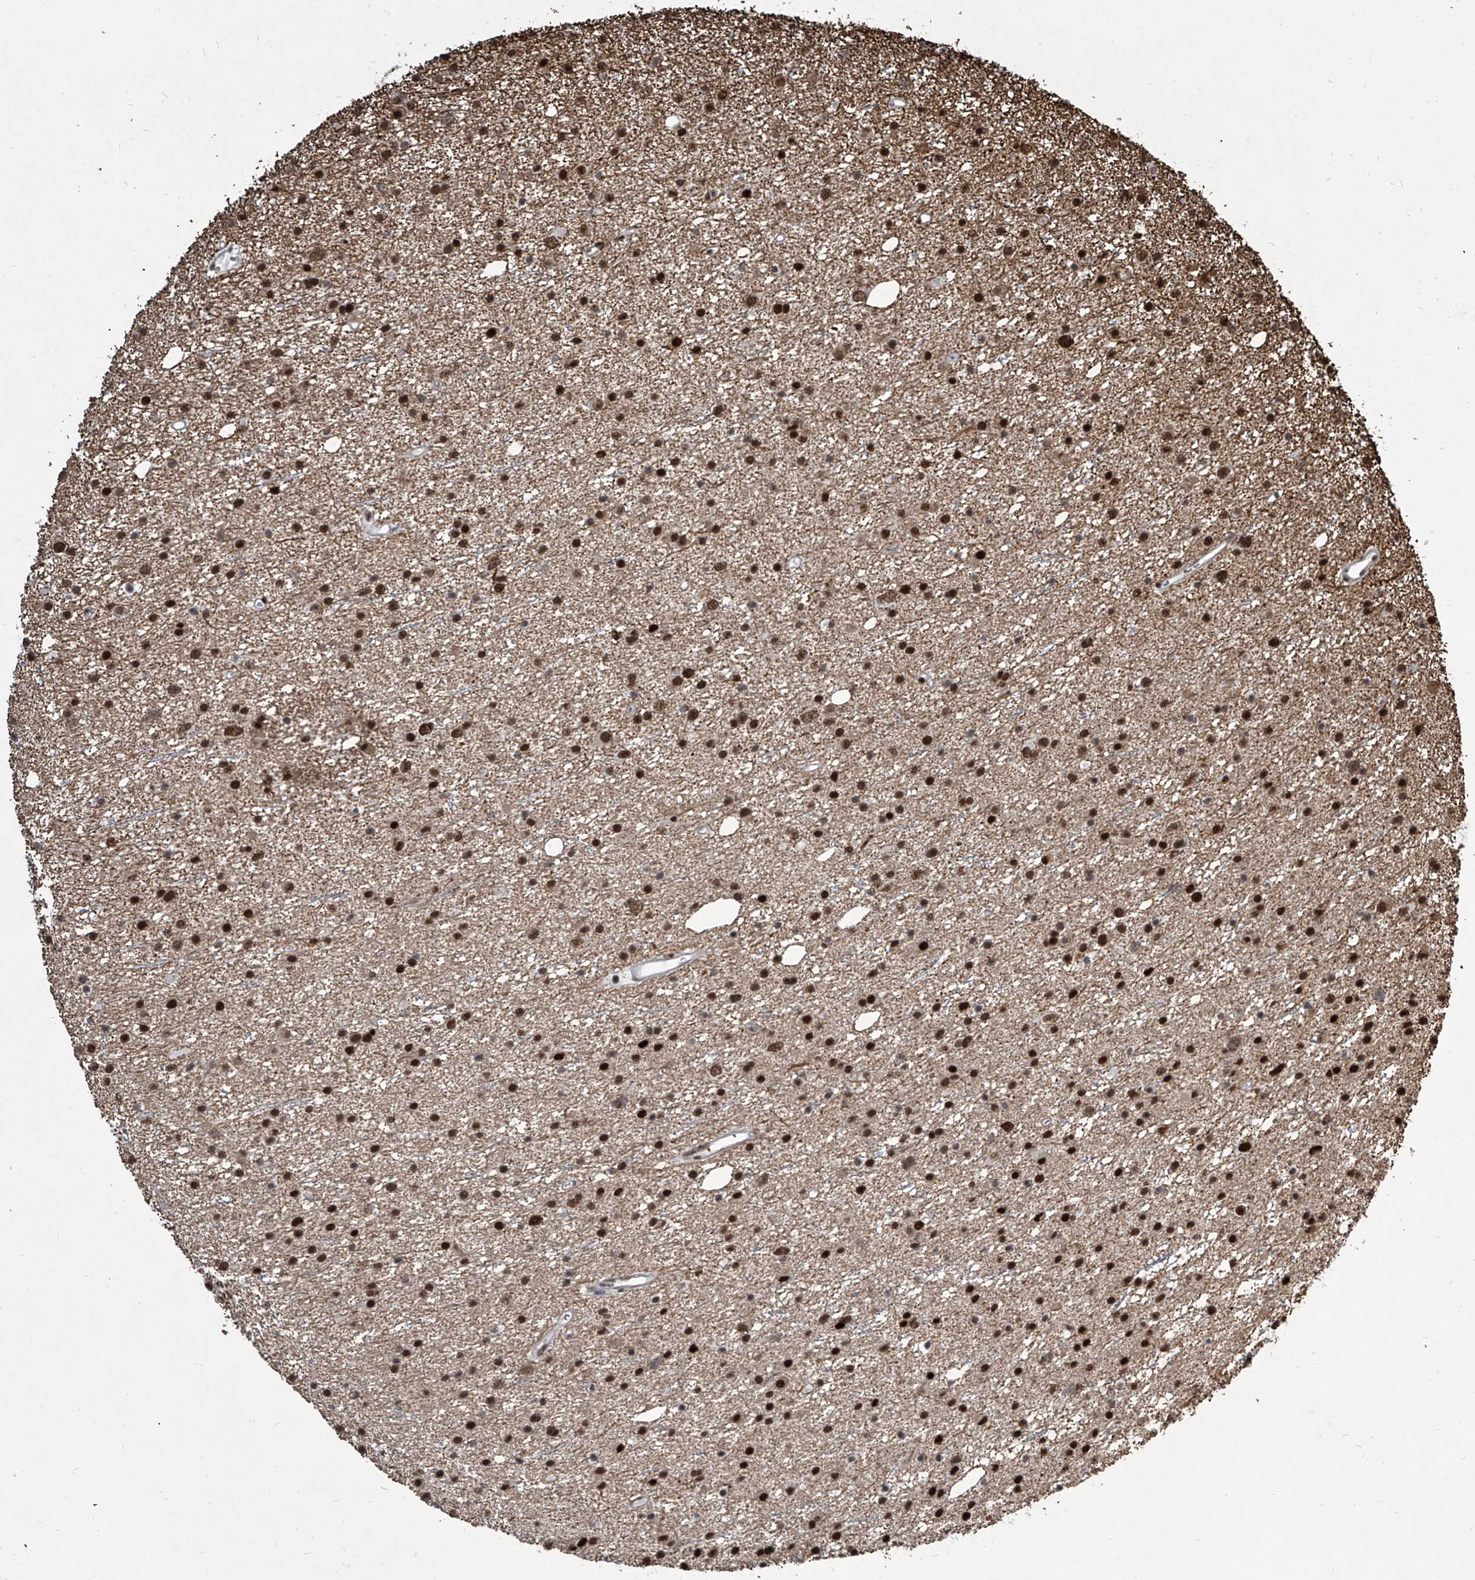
{"staining": {"intensity": "strong", "quantity": ">75%", "location": "nuclear"}, "tissue": "glioma", "cell_type": "Tumor cells", "image_type": "cancer", "snomed": [{"axis": "morphology", "description": "Glioma, malignant, Low grade"}, {"axis": "topography", "description": "Cerebral cortex"}], "caption": "Glioma stained for a protein (brown) demonstrates strong nuclear positive expression in approximately >75% of tumor cells.", "gene": "IRF2", "patient": {"sex": "female", "age": 39}}